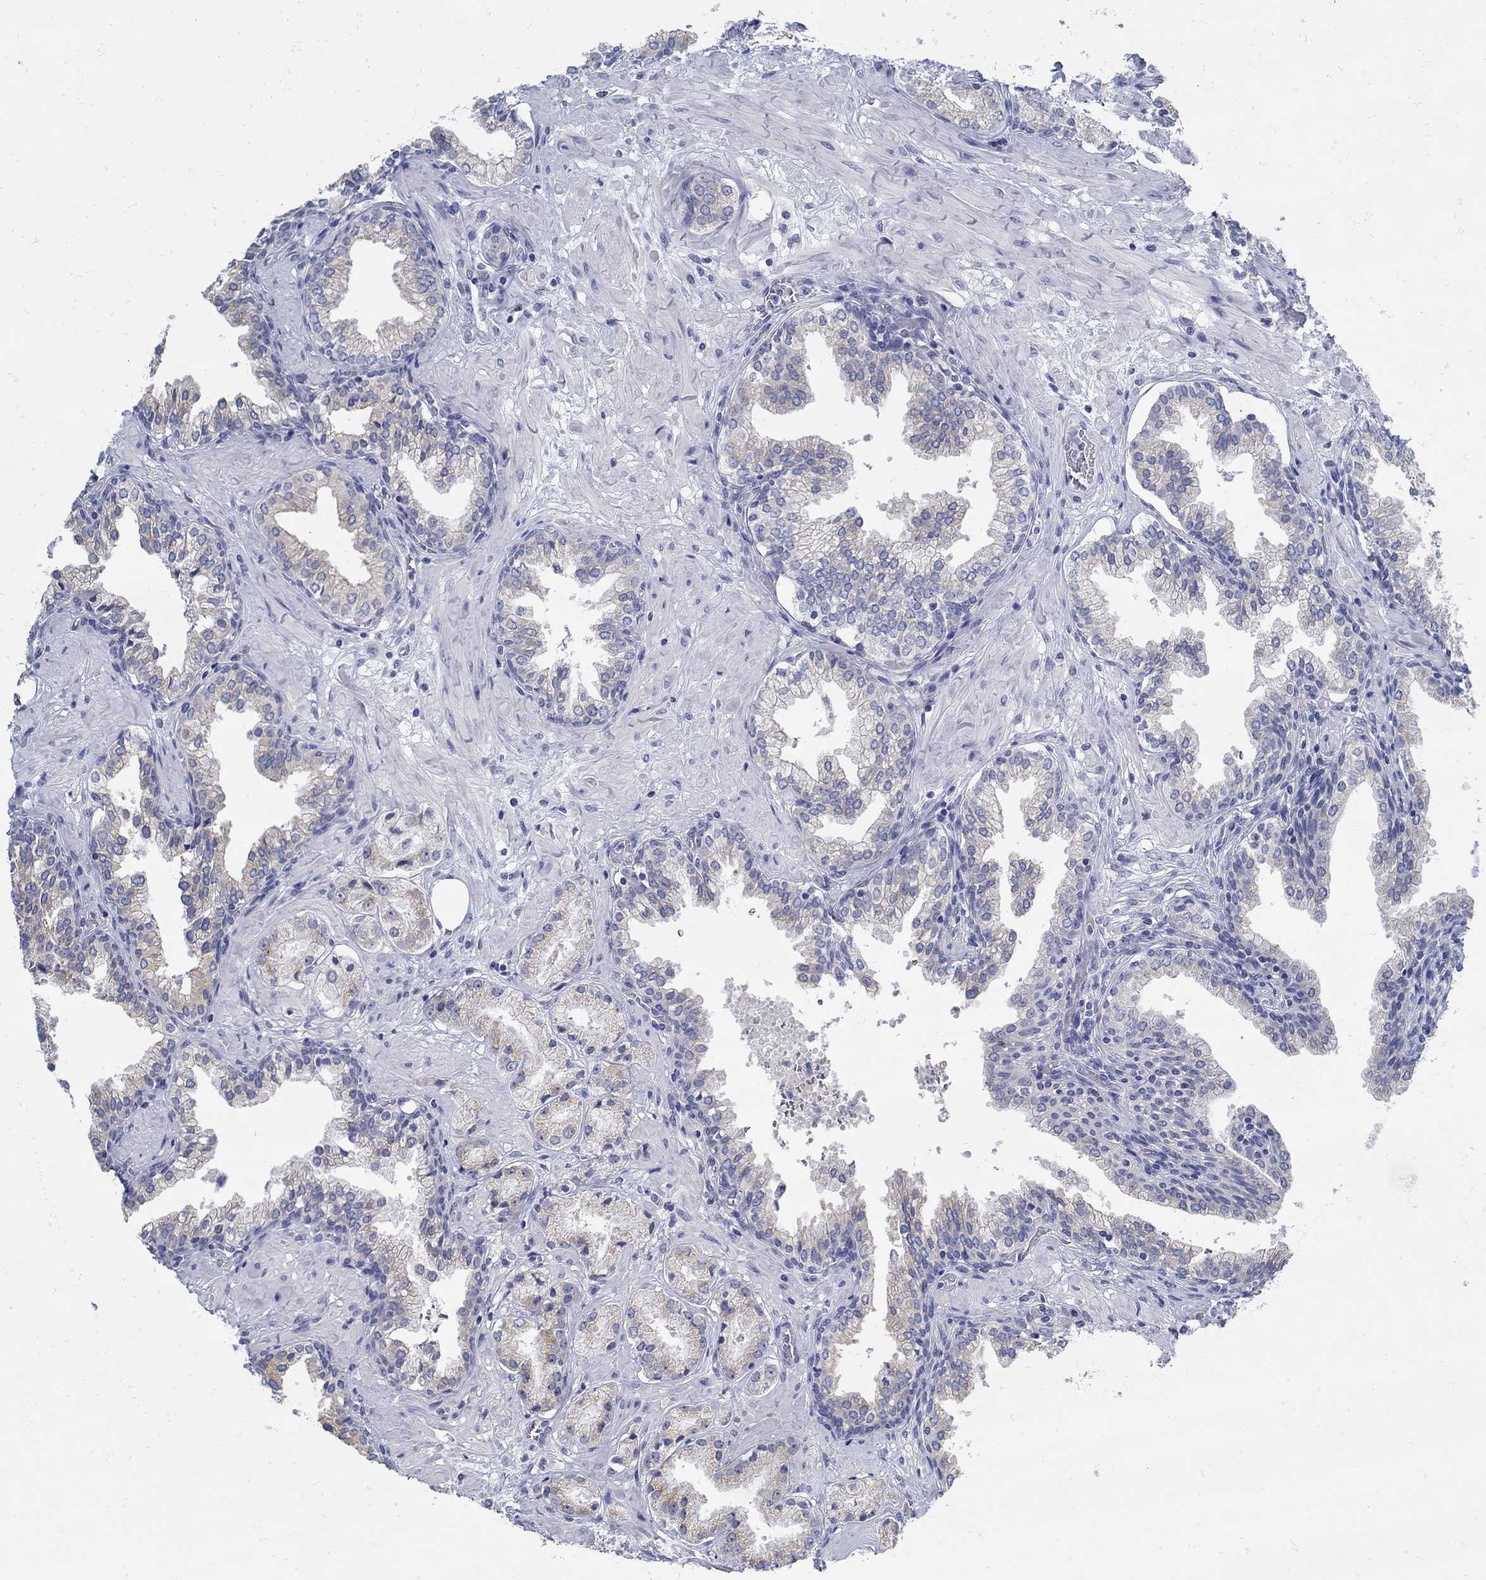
{"staining": {"intensity": "weak", "quantity": "25%-75%", "location": "cytoplasmic/membranous"}, "tissue": "prostate cancer", "cell_type": "Tumor cells", "image_type": "cancer", "snomed": [{"axis": "morphology", "description": "Adenocarcinoma, NOS"}, {"axis": "topography", "description": "Prostate and seminal vesicle, NOS"}, {"axis": "topography", "description": "Prostate"}], "caption": "Prostate cancer stained with a protein marker exhibits weak staining in tumor cells.", "gene": "ZFAND4", "patient": {"sex": "male", "age": 44}}